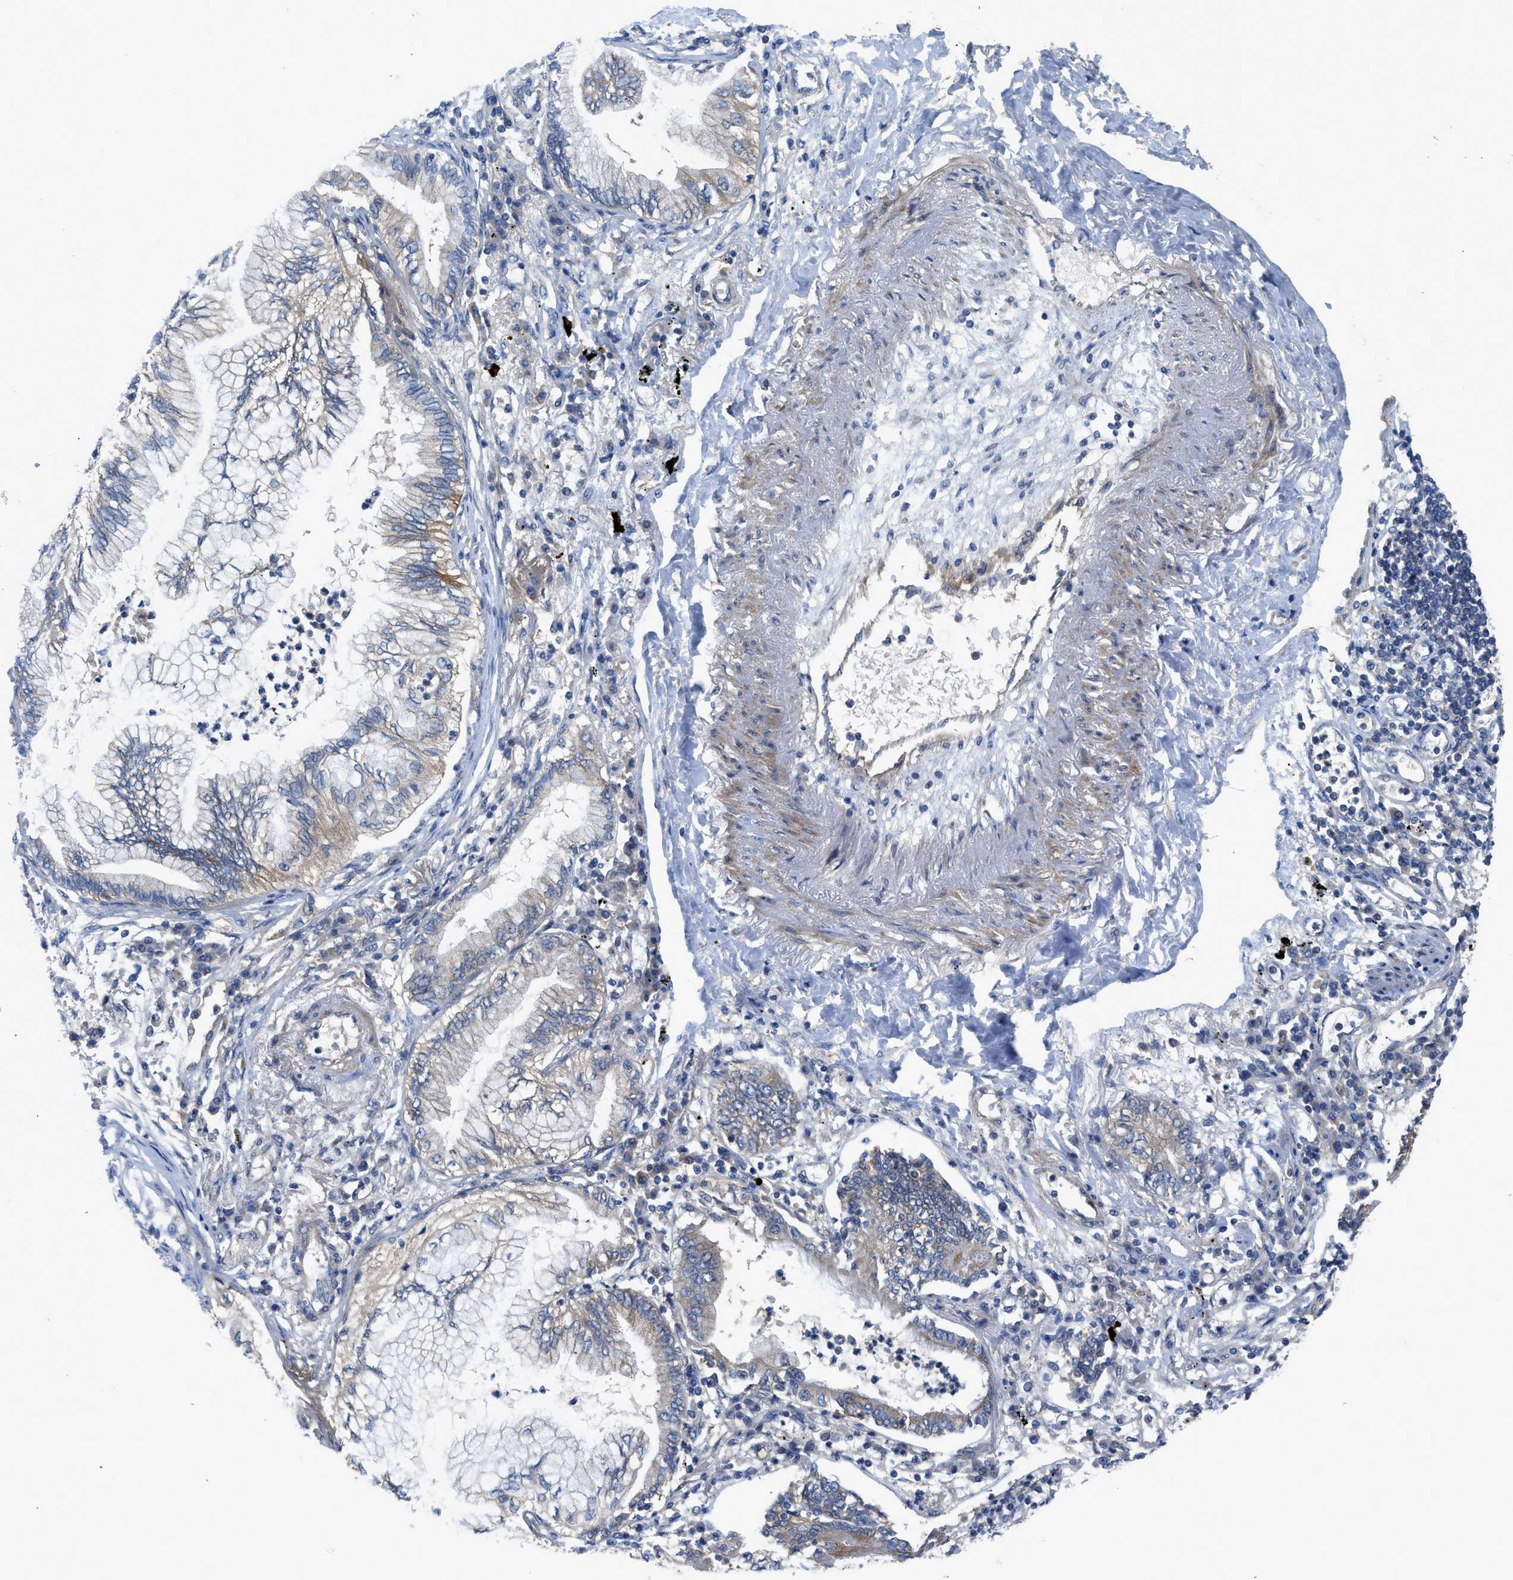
{"staining": {"intensity": "weak", "quantity": "<25%", "location": "cytoplasmic/membranous"}, "tissue": "lung cancer", "cell_type": "Tumor cells", "image_type": "cancer", "snomed": [{"axis": "morphology", "description": "Normal tissue, NOS"}, {"axis": "morphology", "description": "Adenocarcinoma, NOS"}, {"axis": "topography", "description": "Bronchus"}, {"axis": "topography", "description": "Lung"}], "caption": "Protein analysis of lung cancer (adenocarcinoma) exhibits no significant positivity in tumor cells.", "gene": "PANX1", "patient": {"sex": "female", "age": 70}}